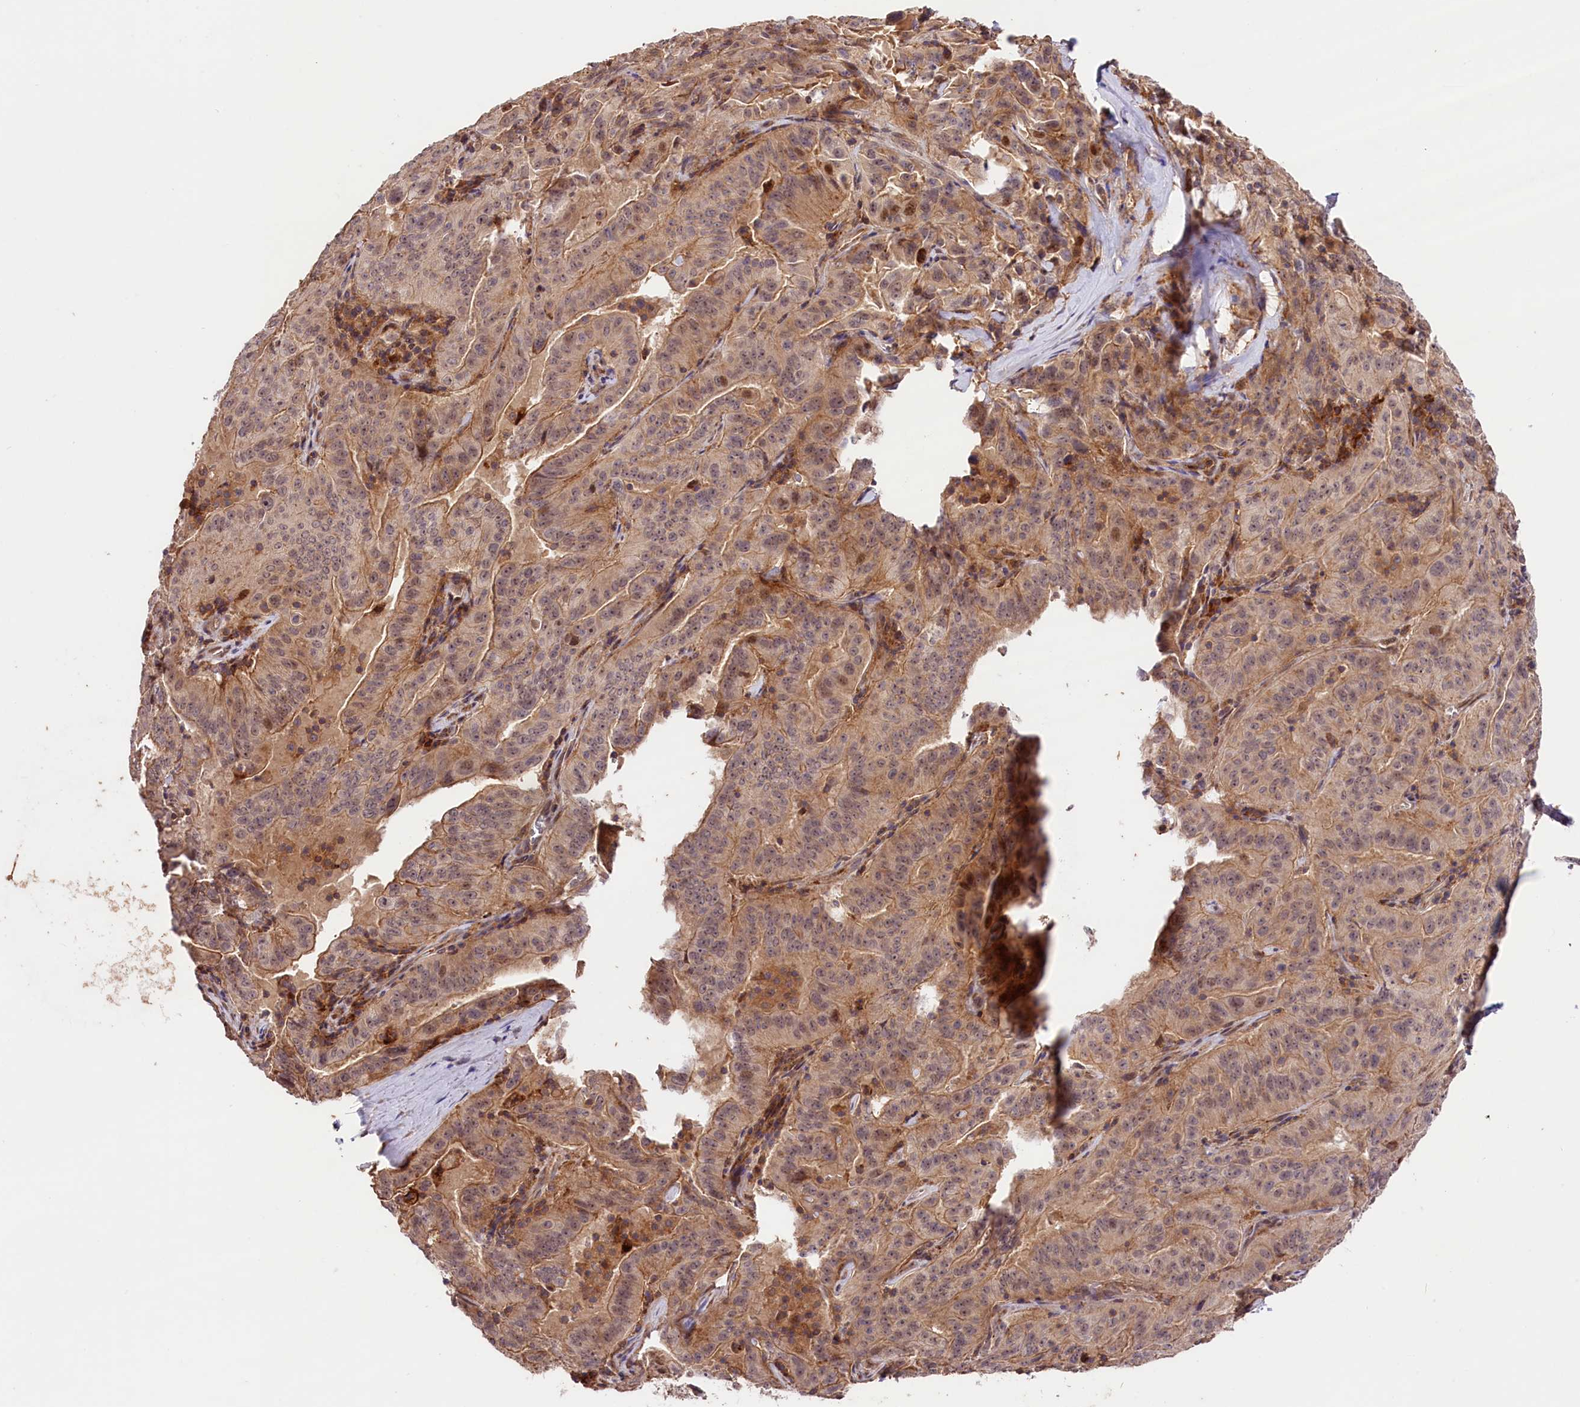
{"staining": {"intensity": "weak", "quantity": "<25%", "location": "nuclear"}, "tissue": "pancreatic cancer", "cell_type": "Tumor cells", "image_type": "cancer", "snomed": [{"axis": "morphology", "description": "Adenocarcinoma, NOS"}, {"axis": "topography", "description": "Pancreas"}], "caption": "Immunohistochemical staining of human pancreatic cancer exhibits no significant expression in tumor cells. (Immunohistochemistry (ihc), brightfield microscopy, high magnification).", "gene": "CACNA1H", "patient": {"sex": "male", "age": 63}}